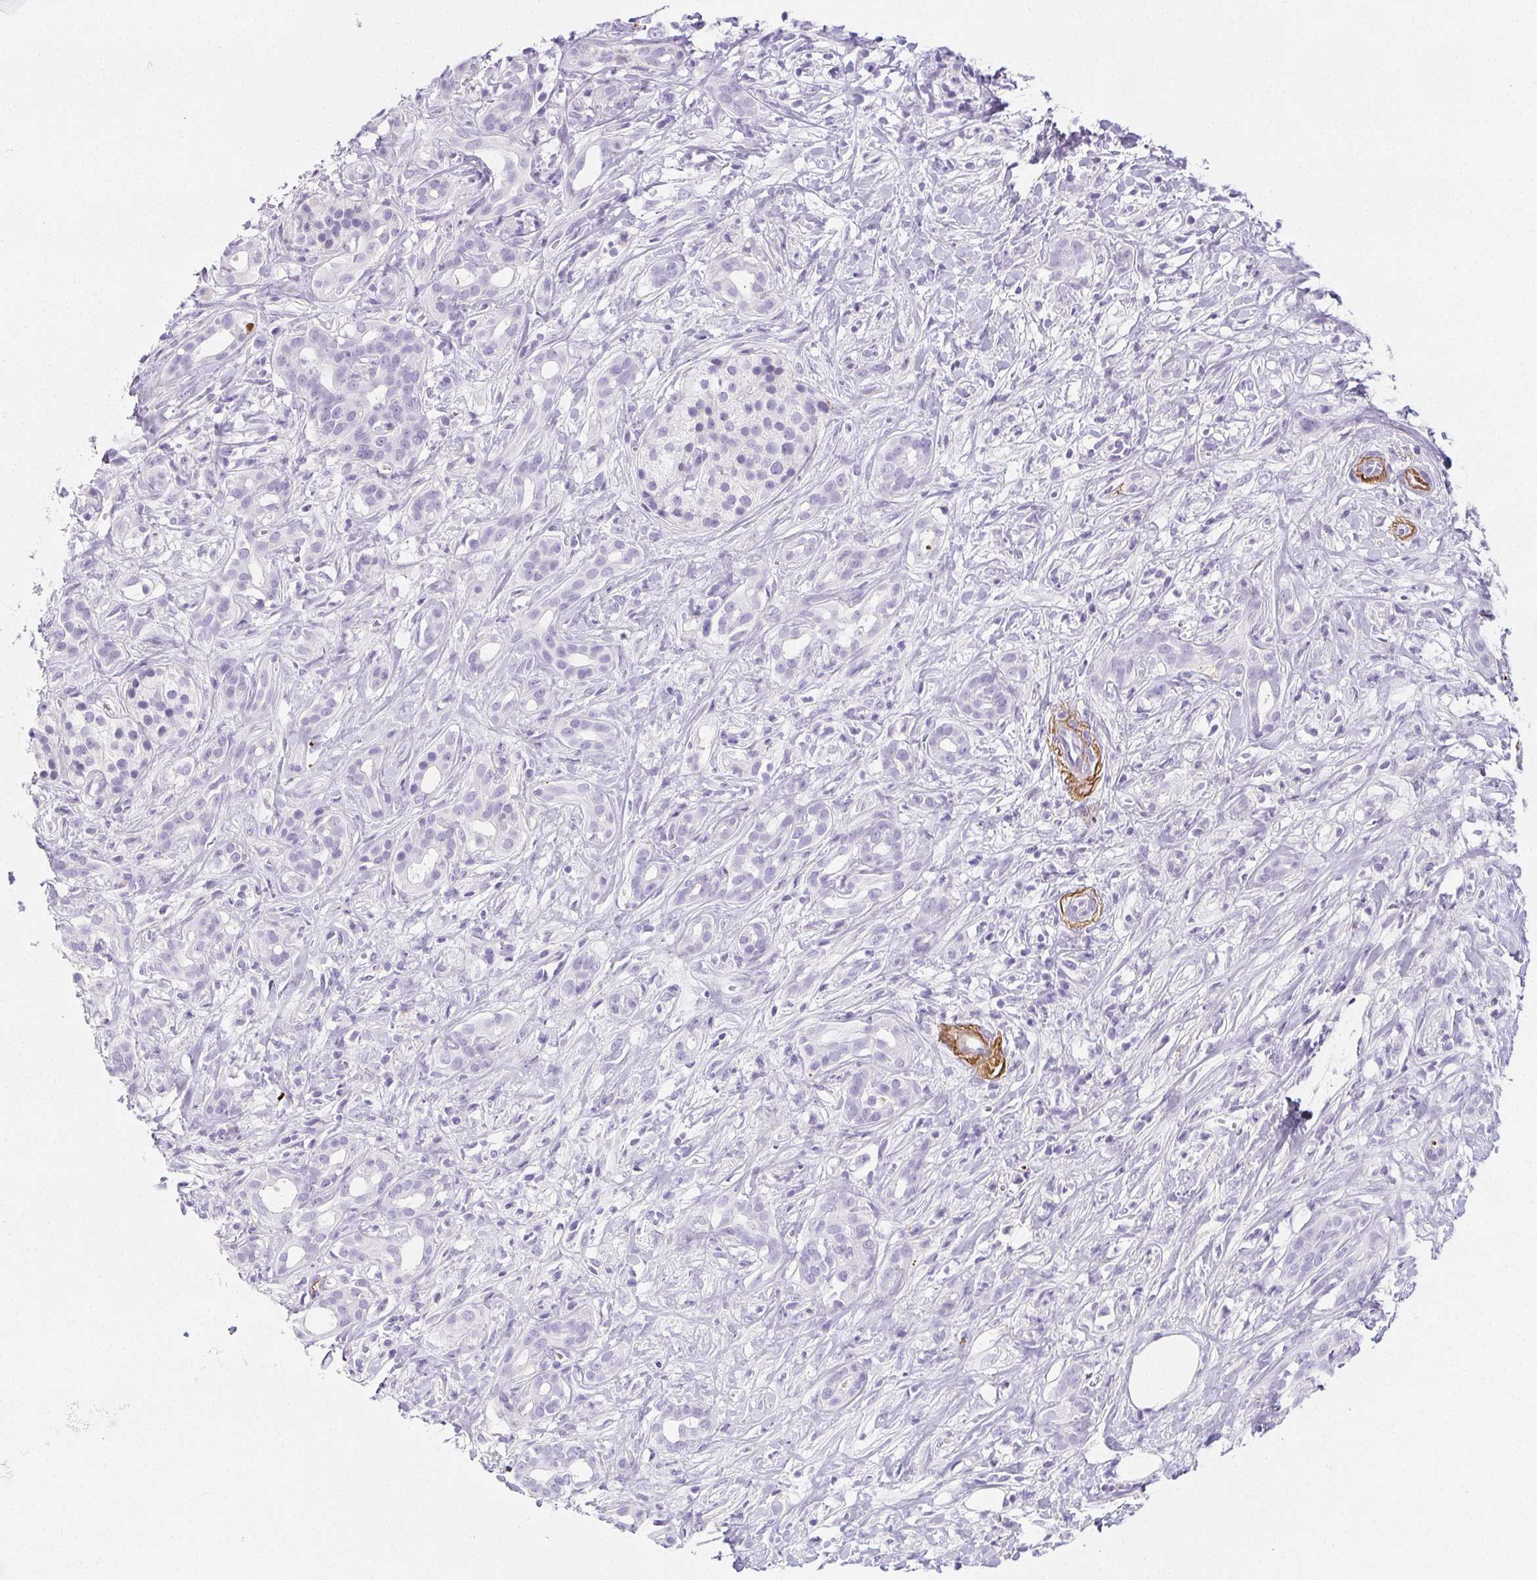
{"staining": {"intensity": "negative", "quantity": "none", "location": "none"}, "tissue": "pancreatic cancer", "cell_type": "Tumor cells", "image_type": "cancer", "snomed": [{"axis": "morphology", "description": "Adenocarcinoma, NOS"}, {"axis": "topography", "description": "Pancreas"}], "caption": "High magnification brightfield microscopy of adenocarcinoma (pancreatic) stained with DAB (3,3'-diaminobenzidine) (brown) and counterstained with hematoxylin (blue): tumor cells show no significant expression.", "gene": "VTN", "patient": {"sex": "male", "age": 61}}